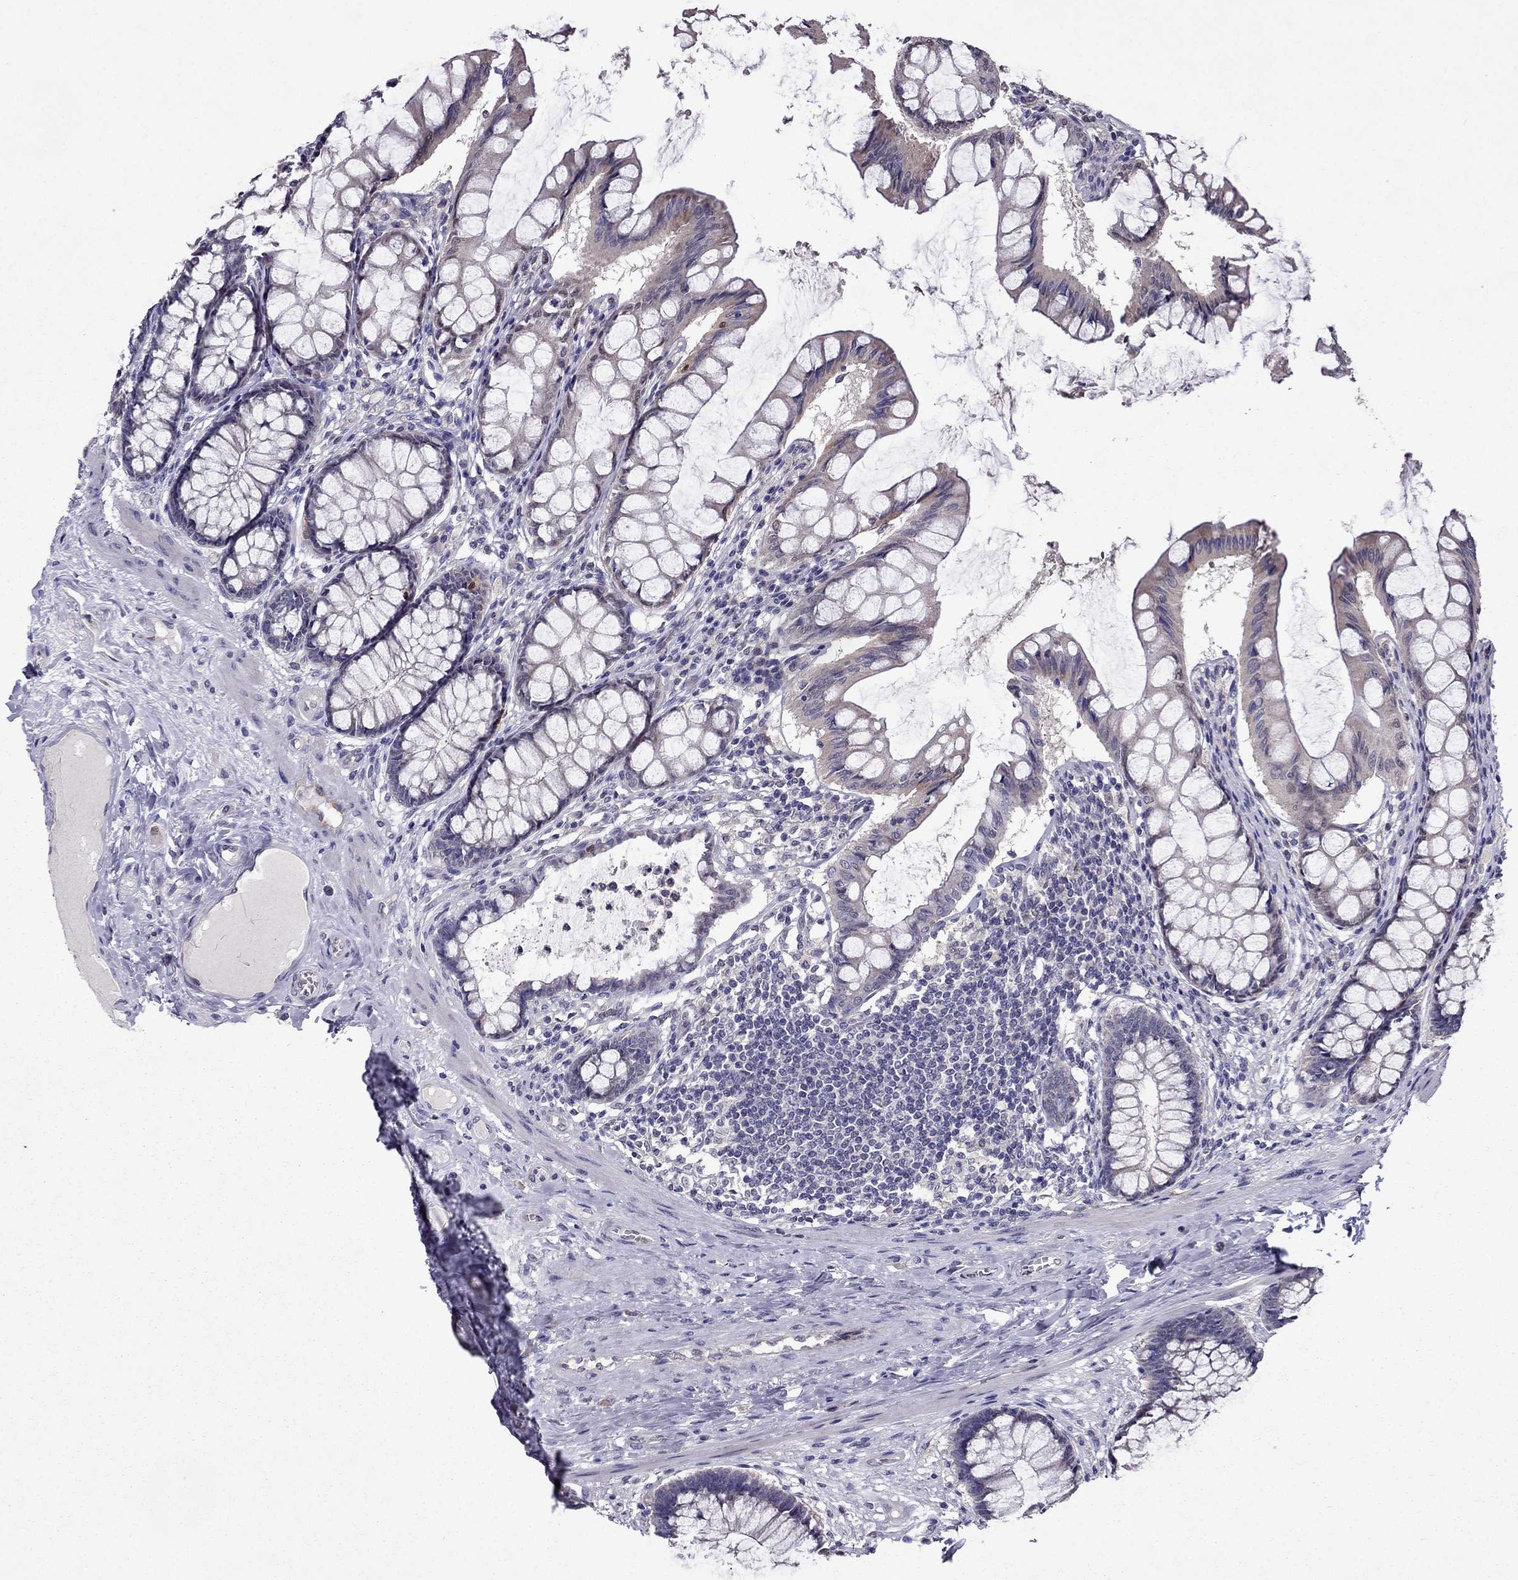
{"staining": {"intensity": "weak", "quantity": "25%-75%", "location": "cytoplasmic/membranous"}, "tissue": "colon", "cell_type": "Endothelial cells", "image_type": "normal", "snomed": [{"axis": "morphology", "description": "Normal tissue, NOS"}, {"axis": "topography", "description": "Colon"}], "caption": "Immunohistochemical staining of benign colon reveals 25%-75% levels of weak cytoplasmic/membranous protein staining in approximately 25%-75% of endothelial cells. Nuclei are stained in blue.", "gene": "CDK5", "patient": {"sex": "female", "age": 65}}